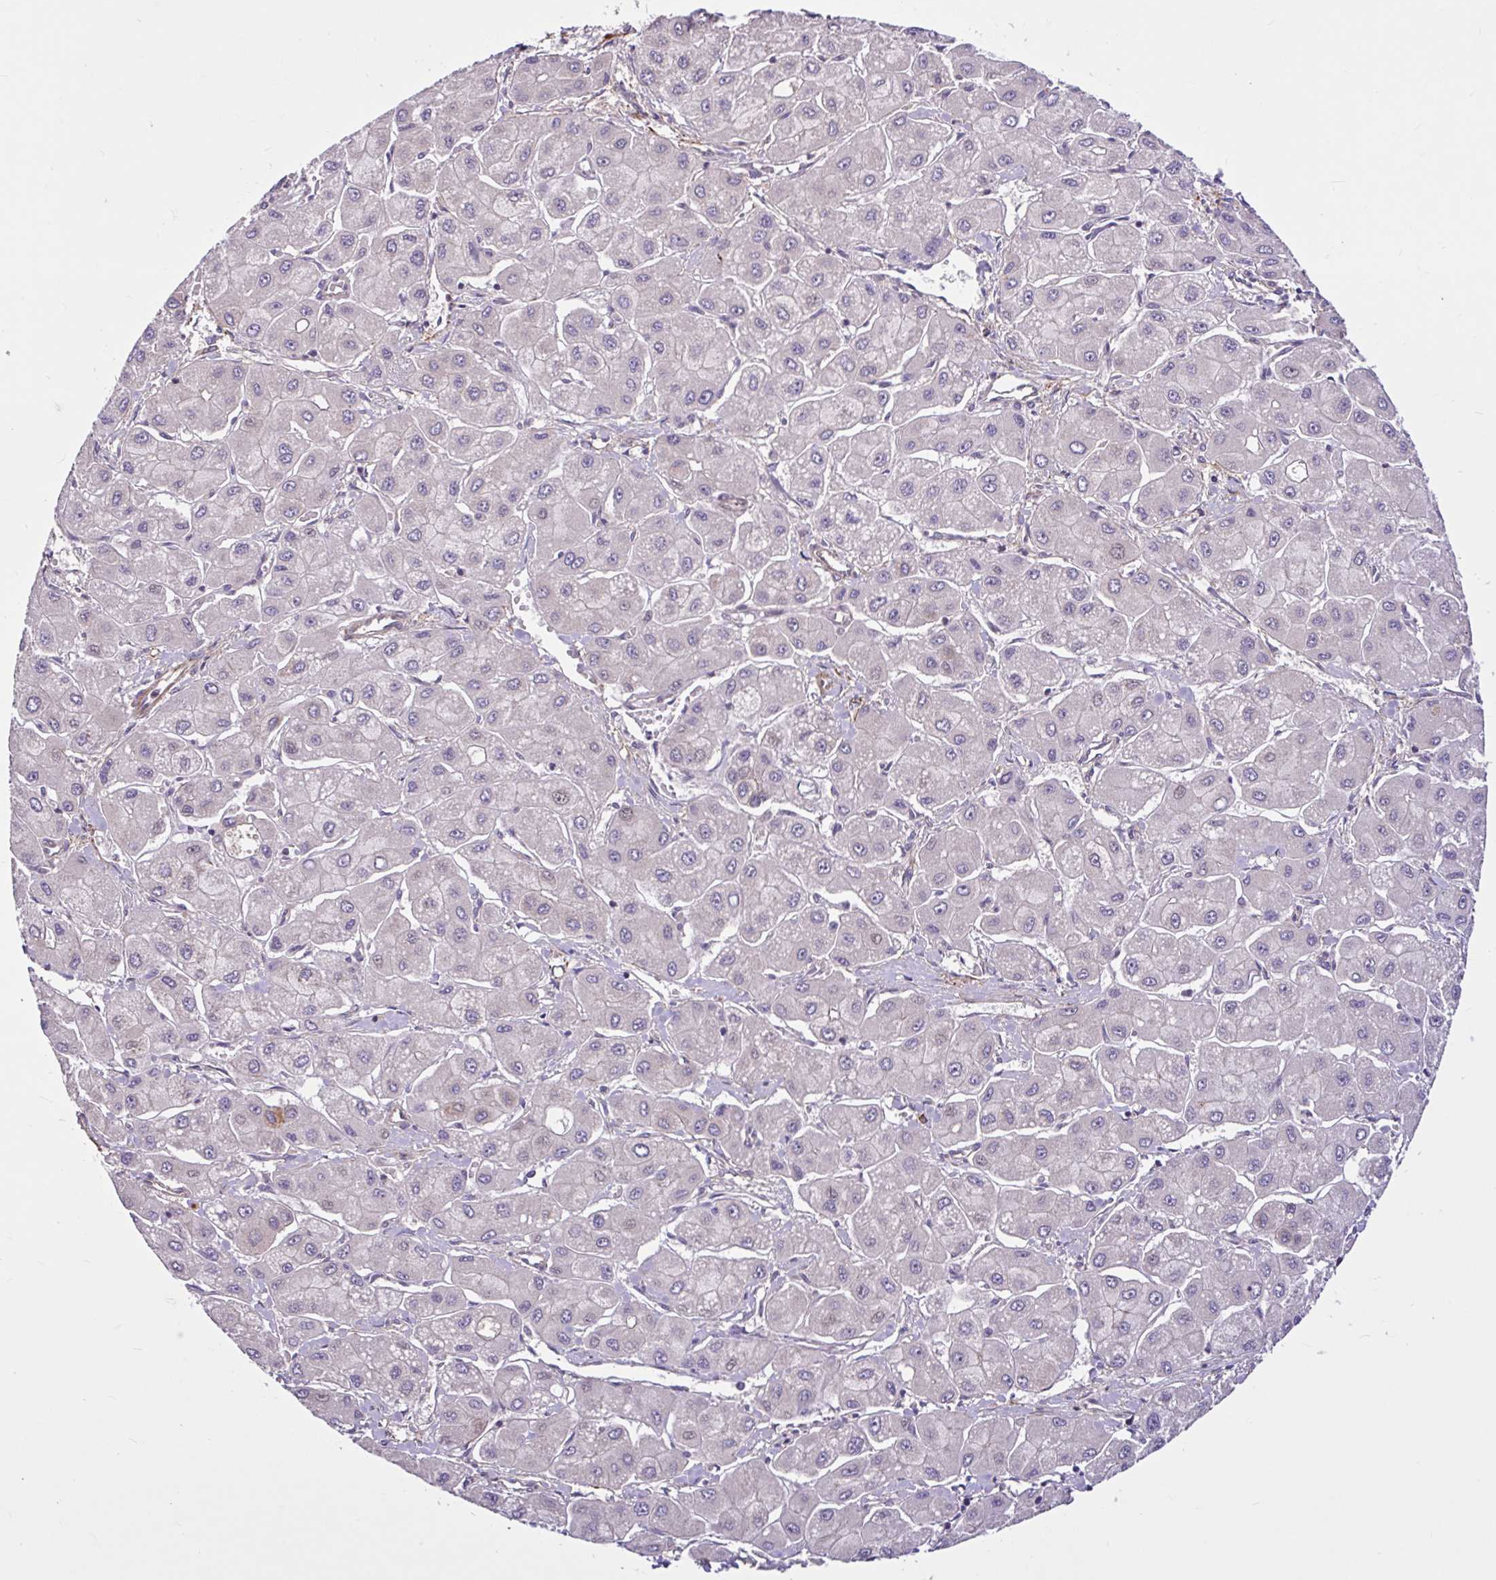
{"staining": {"intensity": "weak", "quantity": "25%-75%", "location": "cytoplasmic/membranous"}, "tissue": "liver cancer", "cell_type": "Tumor cells", "image_type": "cancer", "snomed": [{"axis": "morphology", "description": "Carcinoma, Hepatocellular, NOS"}, {"axis": "topography", "description": "Liver"}], "caption": "This is an image of immunohistochemistry staining of hepatocellular carcinoma (liver), which shows weak positivity in the cytoplasmic/membranous of tumor cells.", "gene": "NTPCR", "patient": {"sex": "male", "age": 40}}